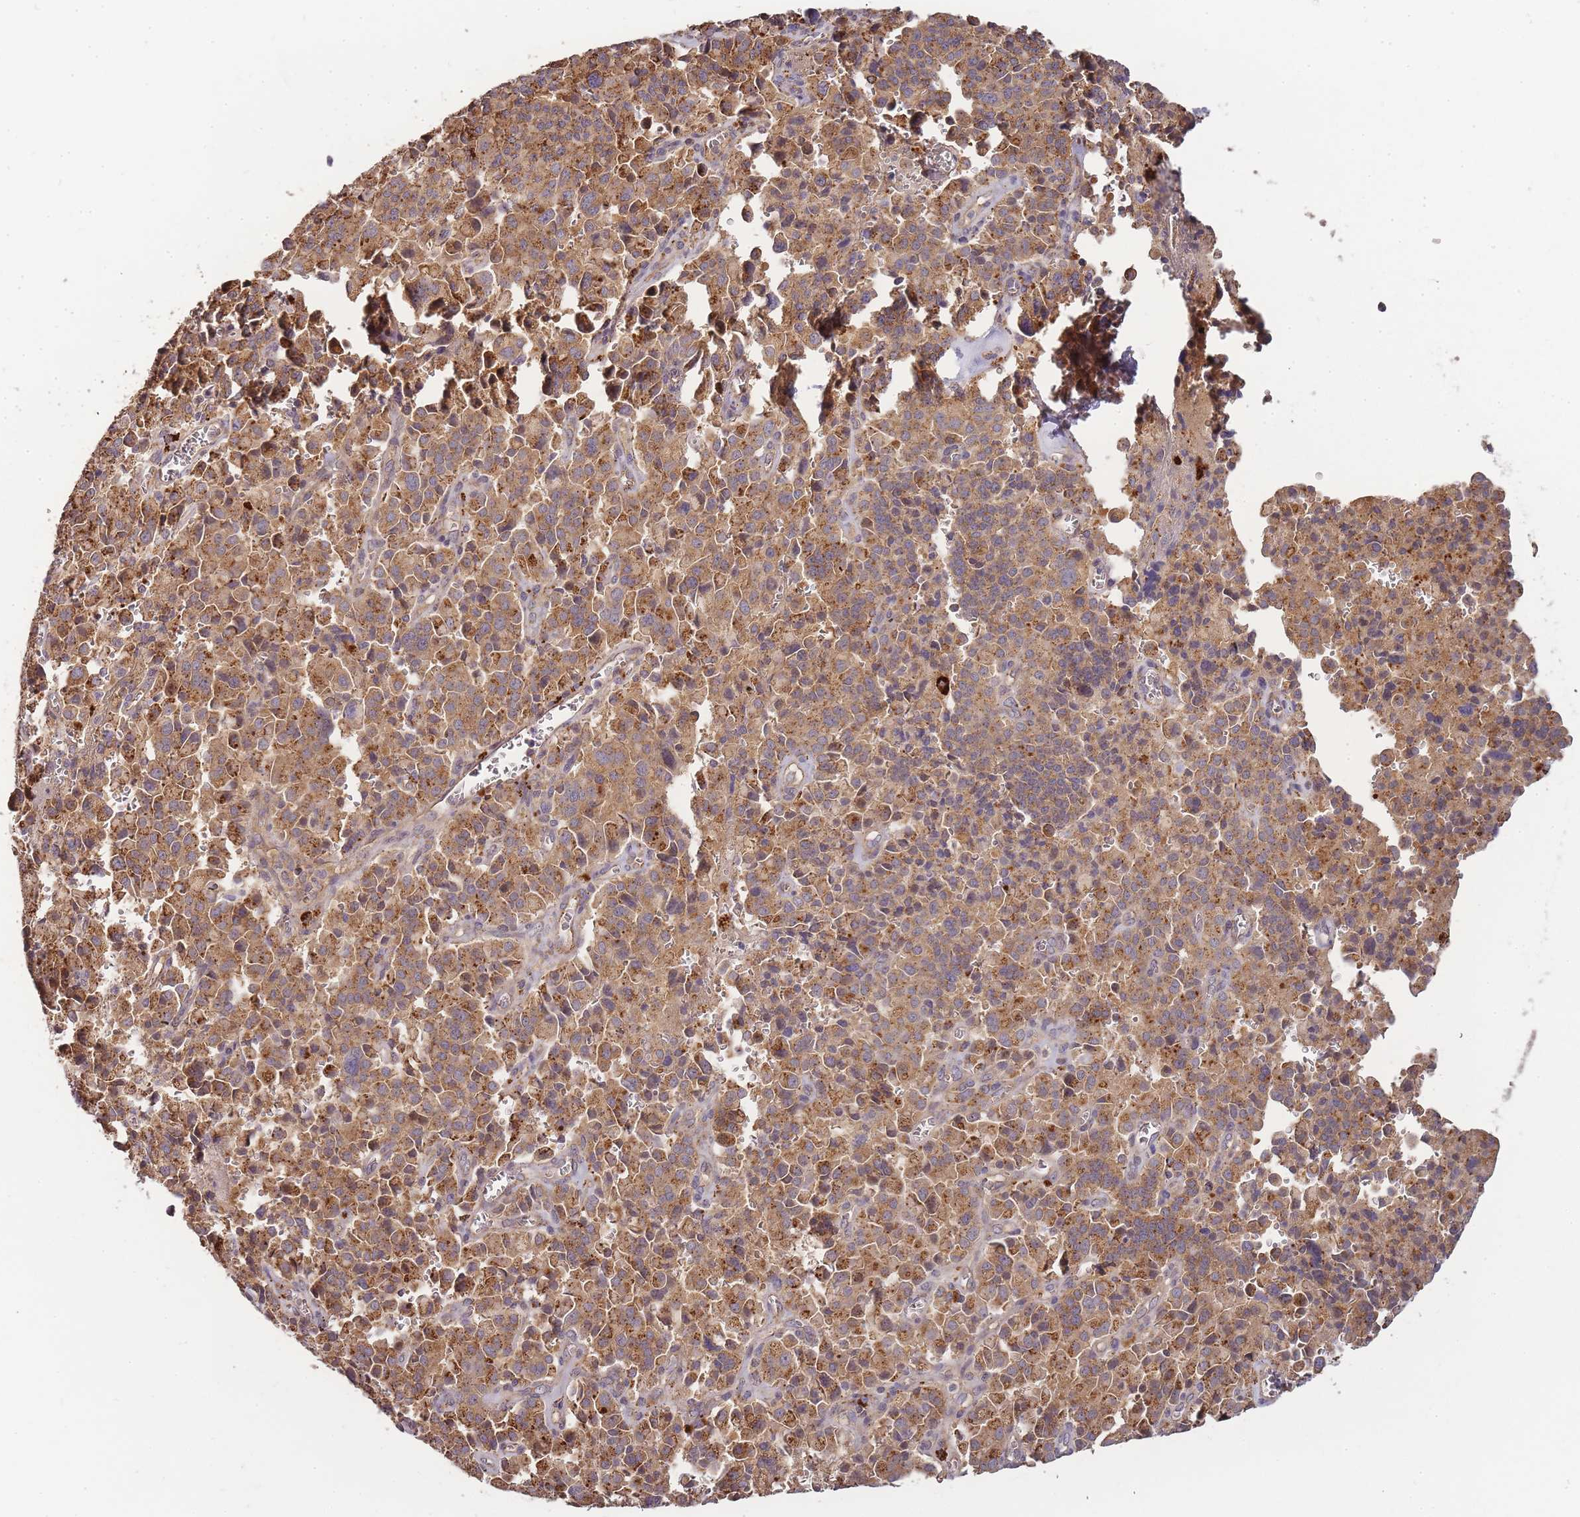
{"staining": {"intensity": "moderate", "quantity": ">75%", "location": "cytoplasmic/membranous"}, "tissue": "pancreatic cancer", "cell_type": "Tumor cells", "image_type": "cancer", "snomed": [{"axis": "morphology", "description": "Adenocarcinoma, NOS"}, {"axis": "topography", "description": "Pancreas"}], "caption": "Immunohistochemistry (DAB) staining of human pancreatic cancer displays moderate cytoplasmic/membranous protein expression in about >75% of tumor cells.", "gene": "ATG5", "patient": {"sex": "male", "age": 65}}